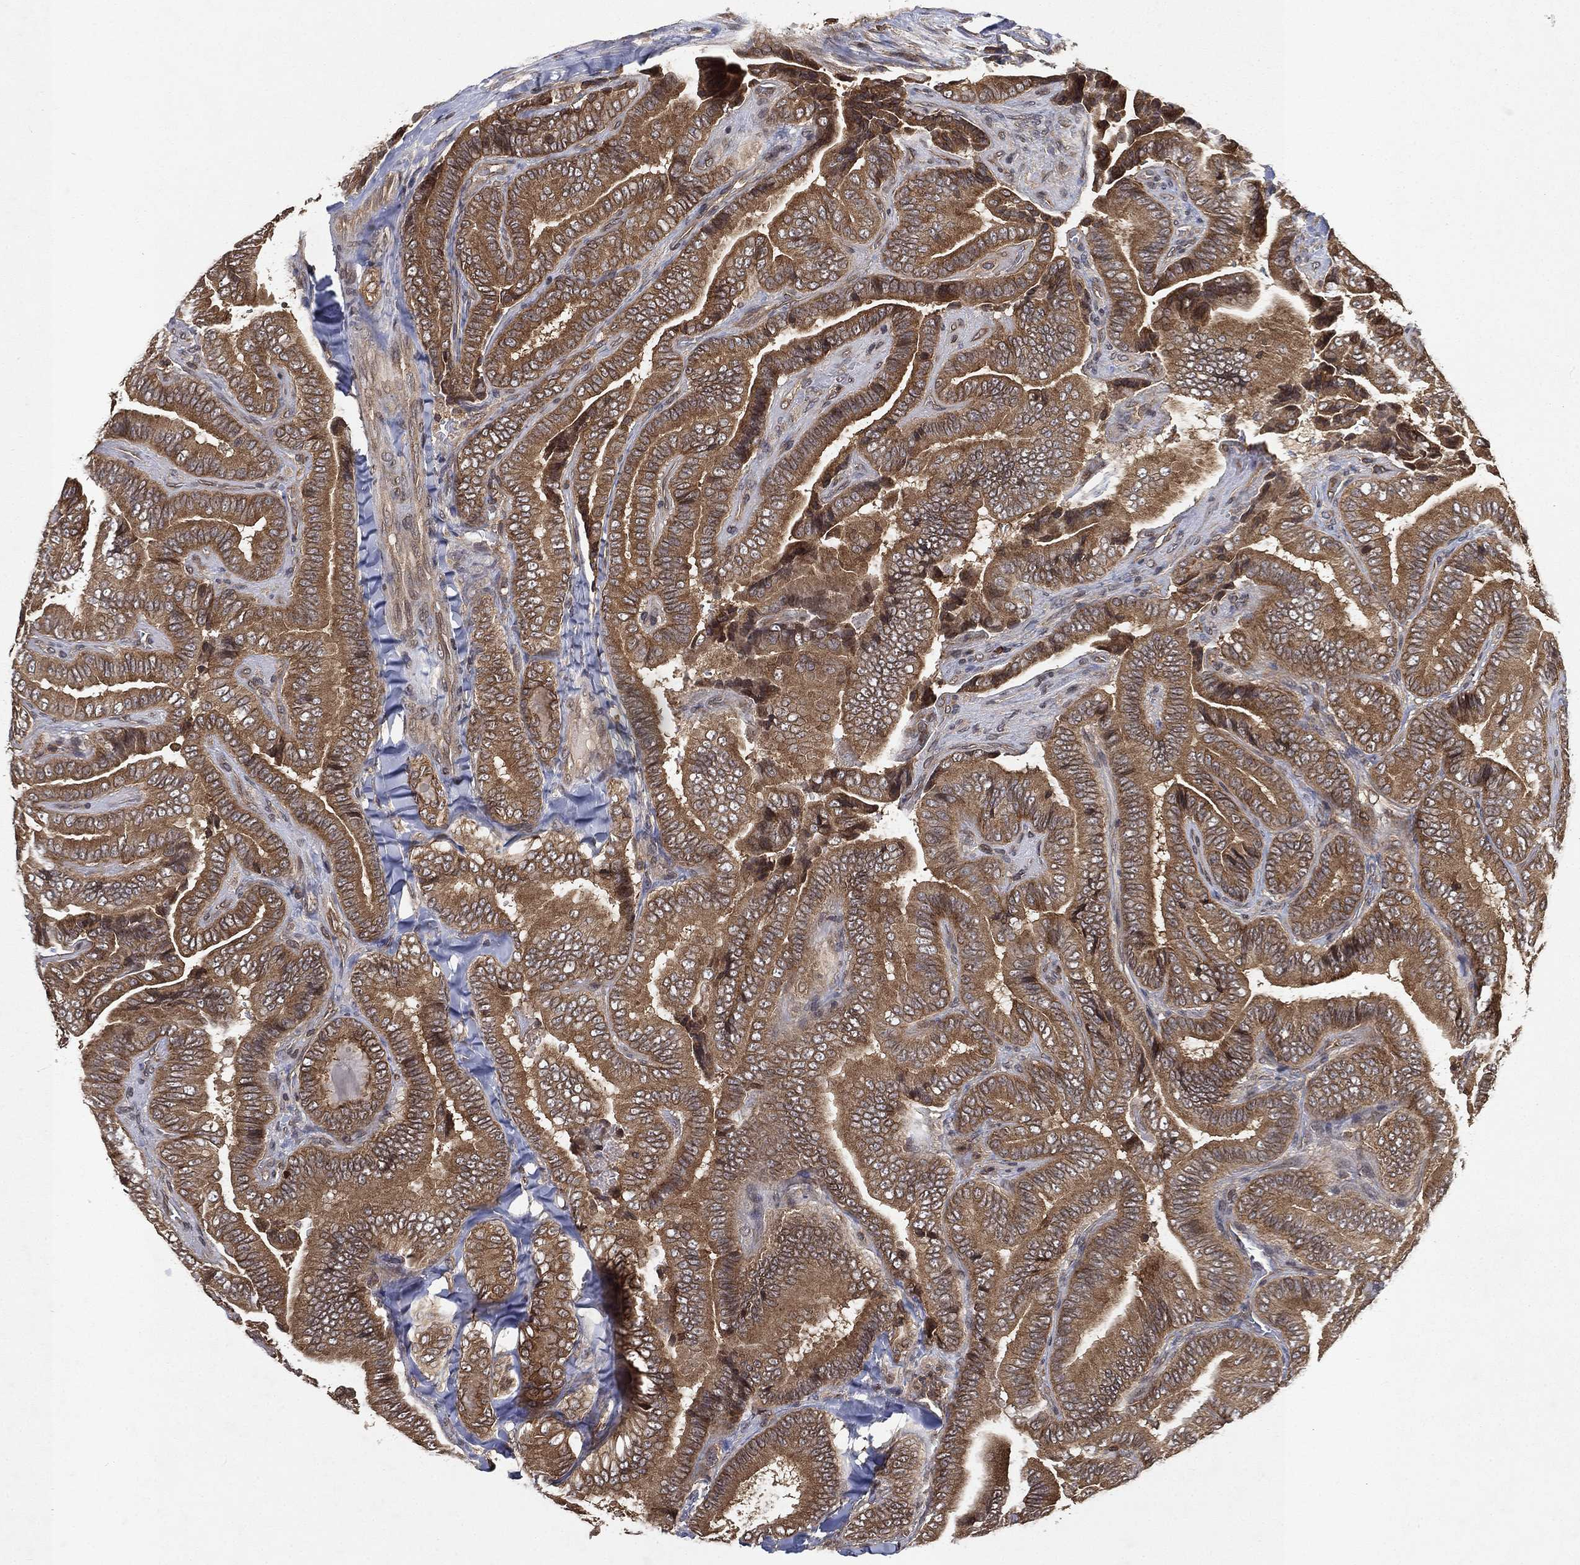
{"staining": {"intensity": "moderate", "quantity": ">75%", "location": "cytoplasmic/membranous"}, "tissue": "thyroid cancer", "cell_type": "Tumor cells", "image_type": "cancer", "snomed": [{"axis": "morphology", "description": "Papillary adenocarcinoma, NOS"}, {"axis": "topography", "description": "Thyroid gland"}], "caption": "A medium amount of moderate cytoplasmic/membranous positivity is present in approximately >75% of tumor cells in papillary adenocarcinoma (thyroid) tissue.", "gene": "UBA5", "patient": {"sex": "male", "age": 61}}